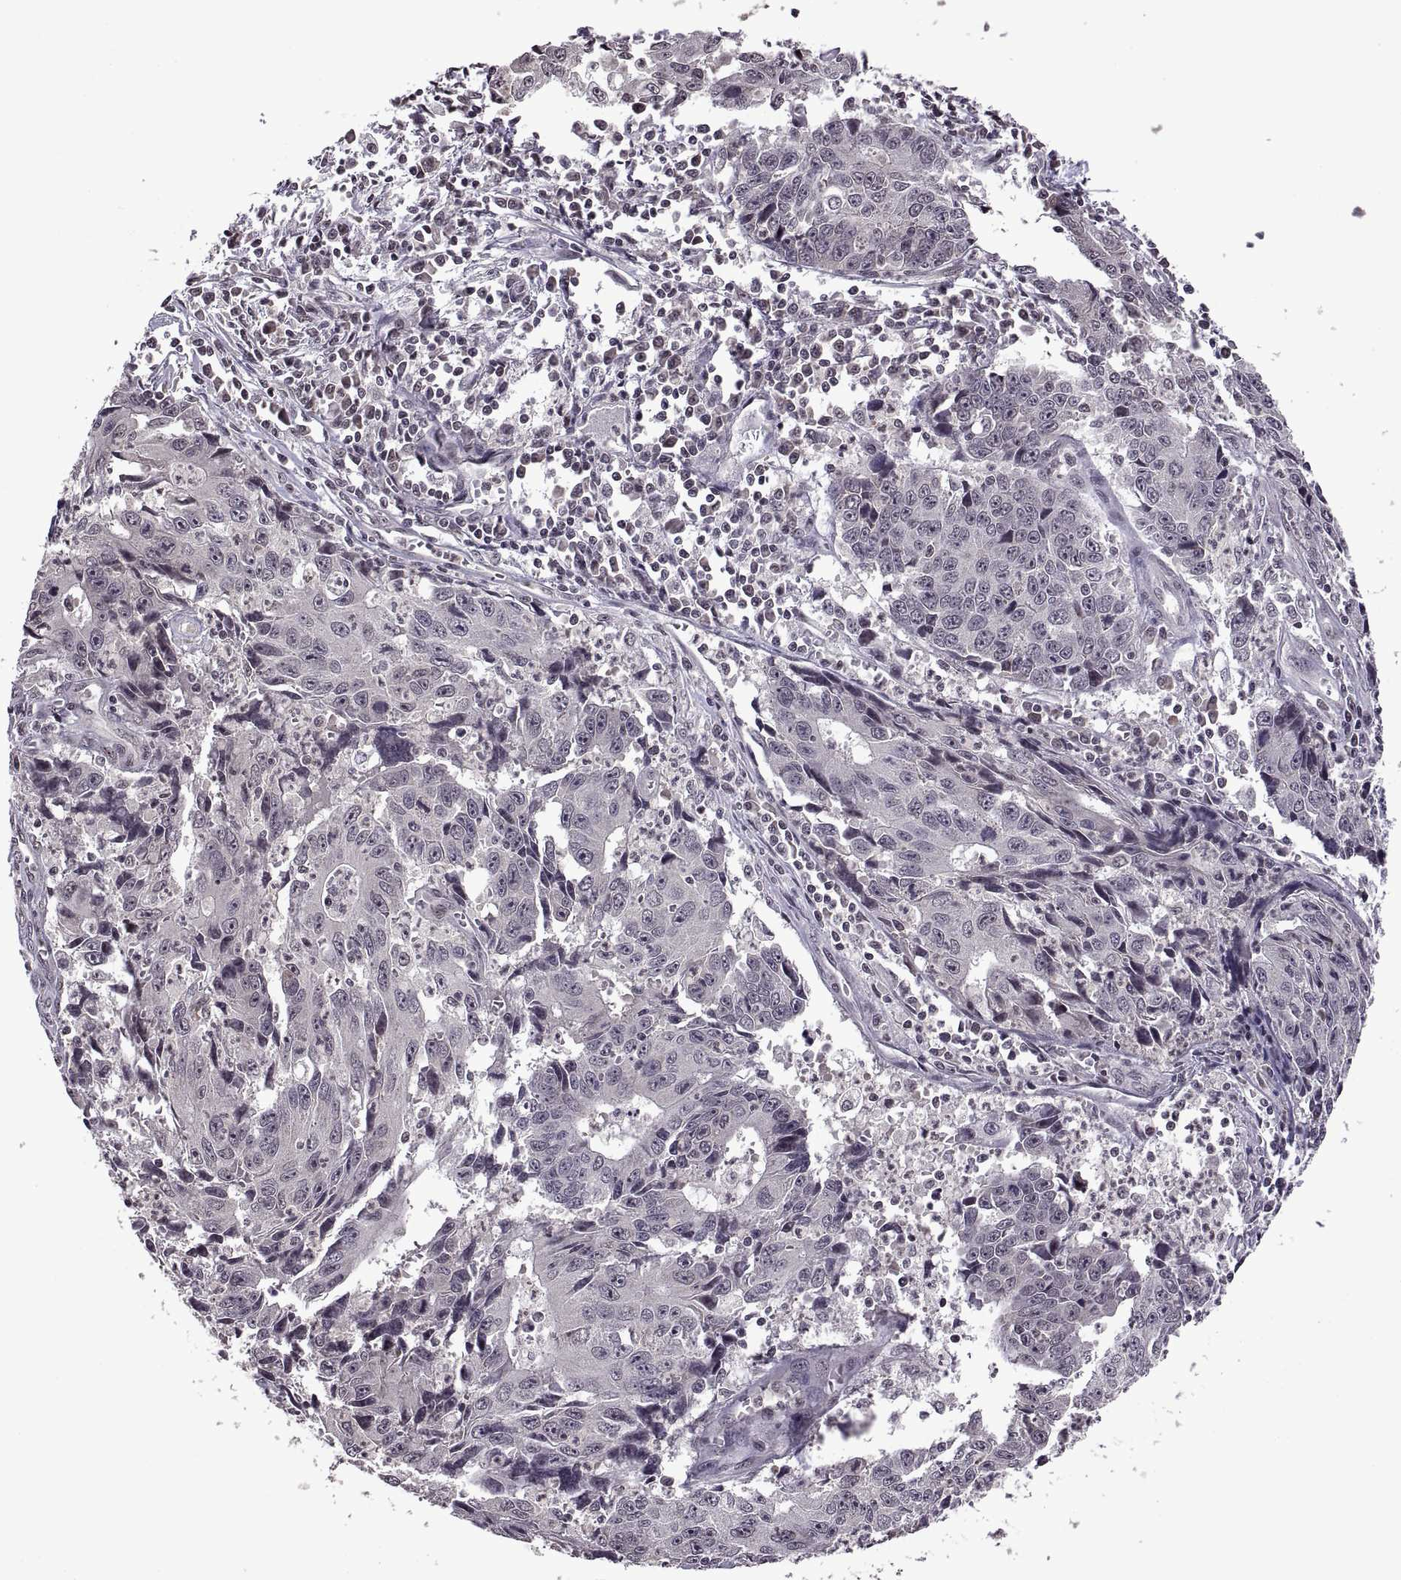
{"staining": {"intensity": "negative", "quantity": "none", "location": "none"}, "tissue": "liver cancer", "cell_type": "Tumor cells", "image_type": "cancer", "snomed": [{"axis": "morphology", "description": "Cholangiocarcinoma"}, {"axis": "topography", "description": "Liver"}], "caption": "The IHC image has no significant positivity in tumor cells of liver cholangiocarcinoma tissue. (Brightfield microscopy of DAB (3,3'-diaminobenzidine) IHC at high magnification).", "gene": "INTS3", "patient": {"sex": "male", "age": 65}}